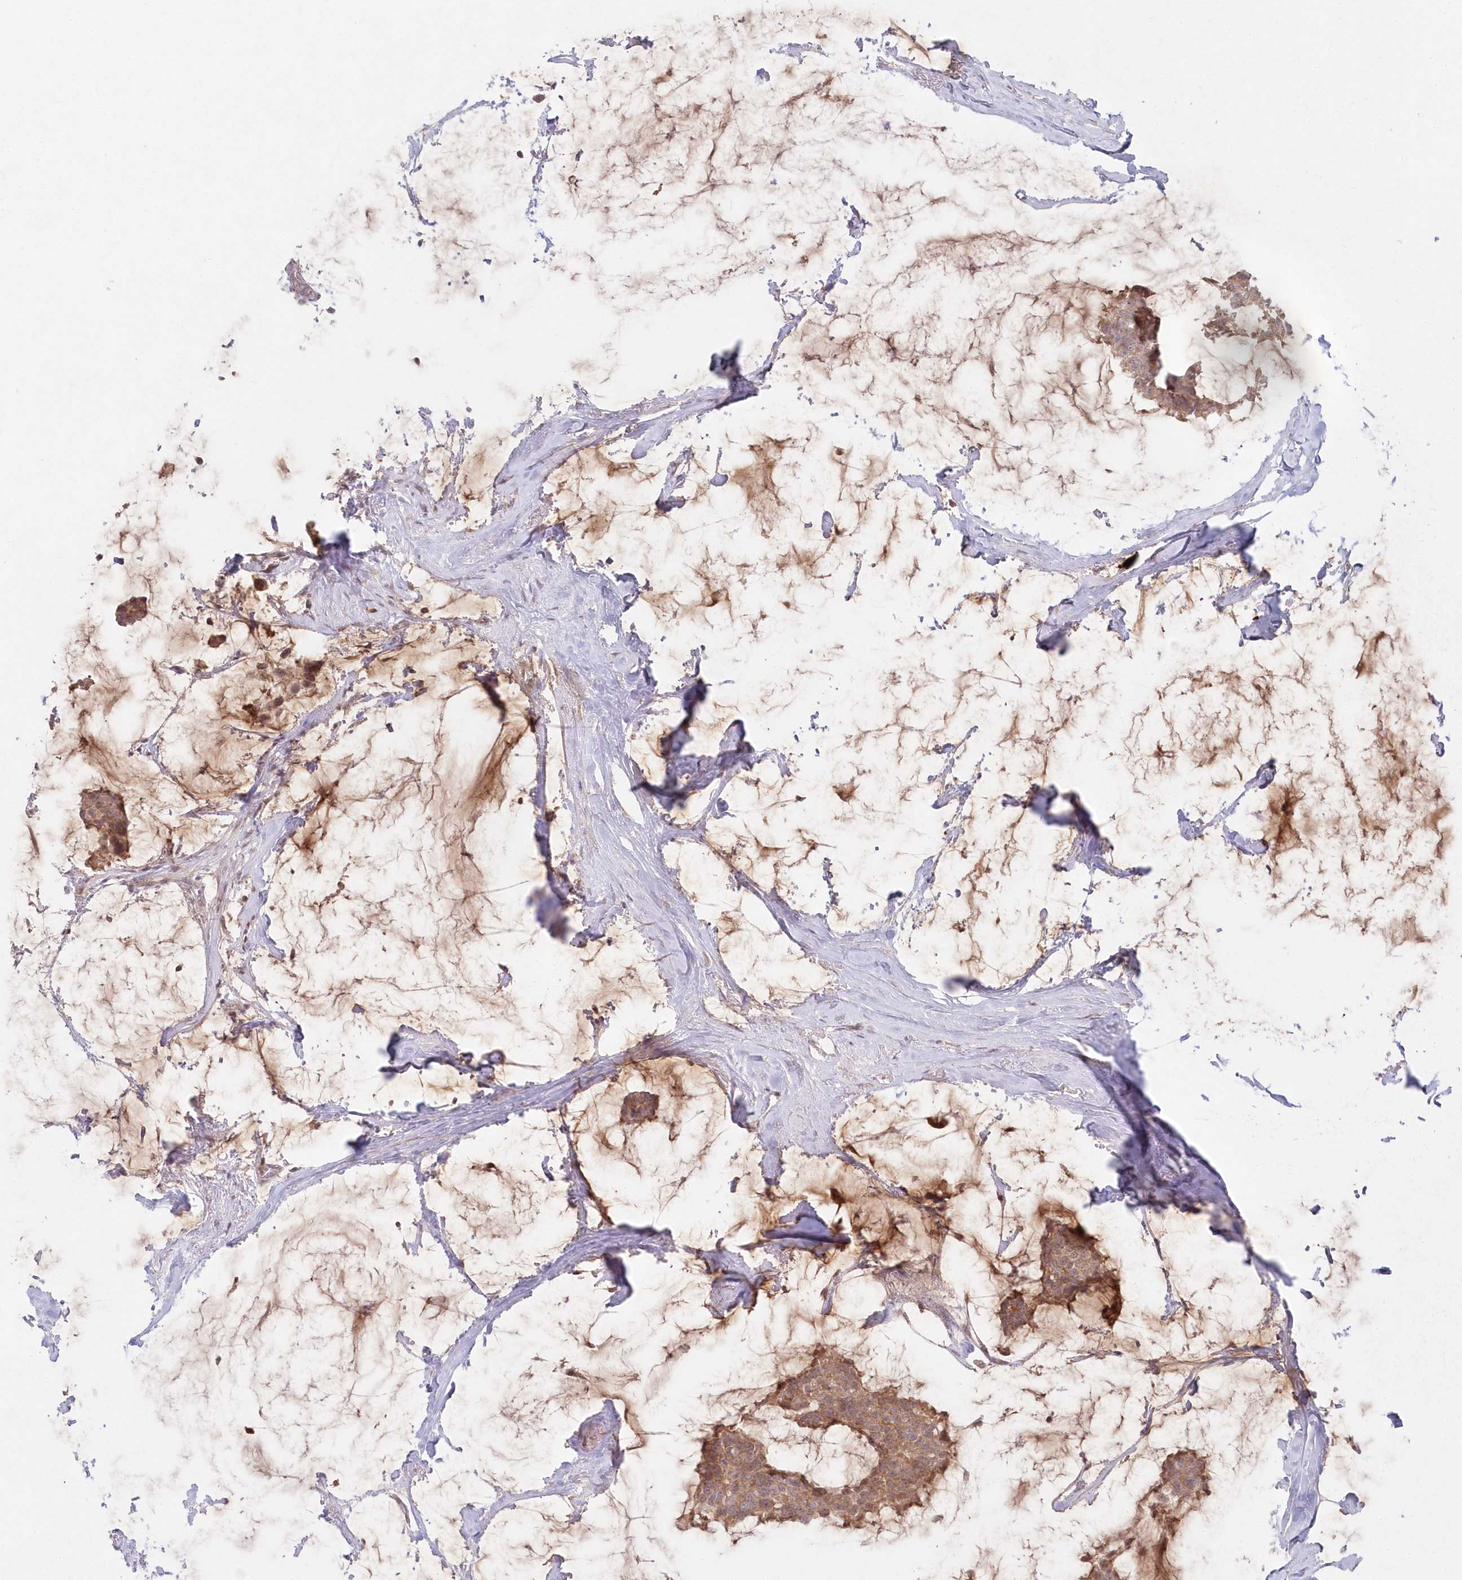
{"staining": {"intensity": "moderate", "quantity": ">75%", "location": "cytoplasmic/membranous,nuclear"}, "tissue": "breast cancer", "cell_type": "Tumor cells", "image_type": "cancer", "snomed": [{"axis": "morphology", "description": "Duct carcinoma"}, {"axis": "topography", "description": "Breast"}], "caption": "Breast invasive ductal carcinoma stained with immunohistochemistry exhibits moderate cytoplasmic/membranous and nuclear staining in approximately >75% of tumor cells.", "gene": "ASCC1", "patient": {"sex": "female", "age": 93}}